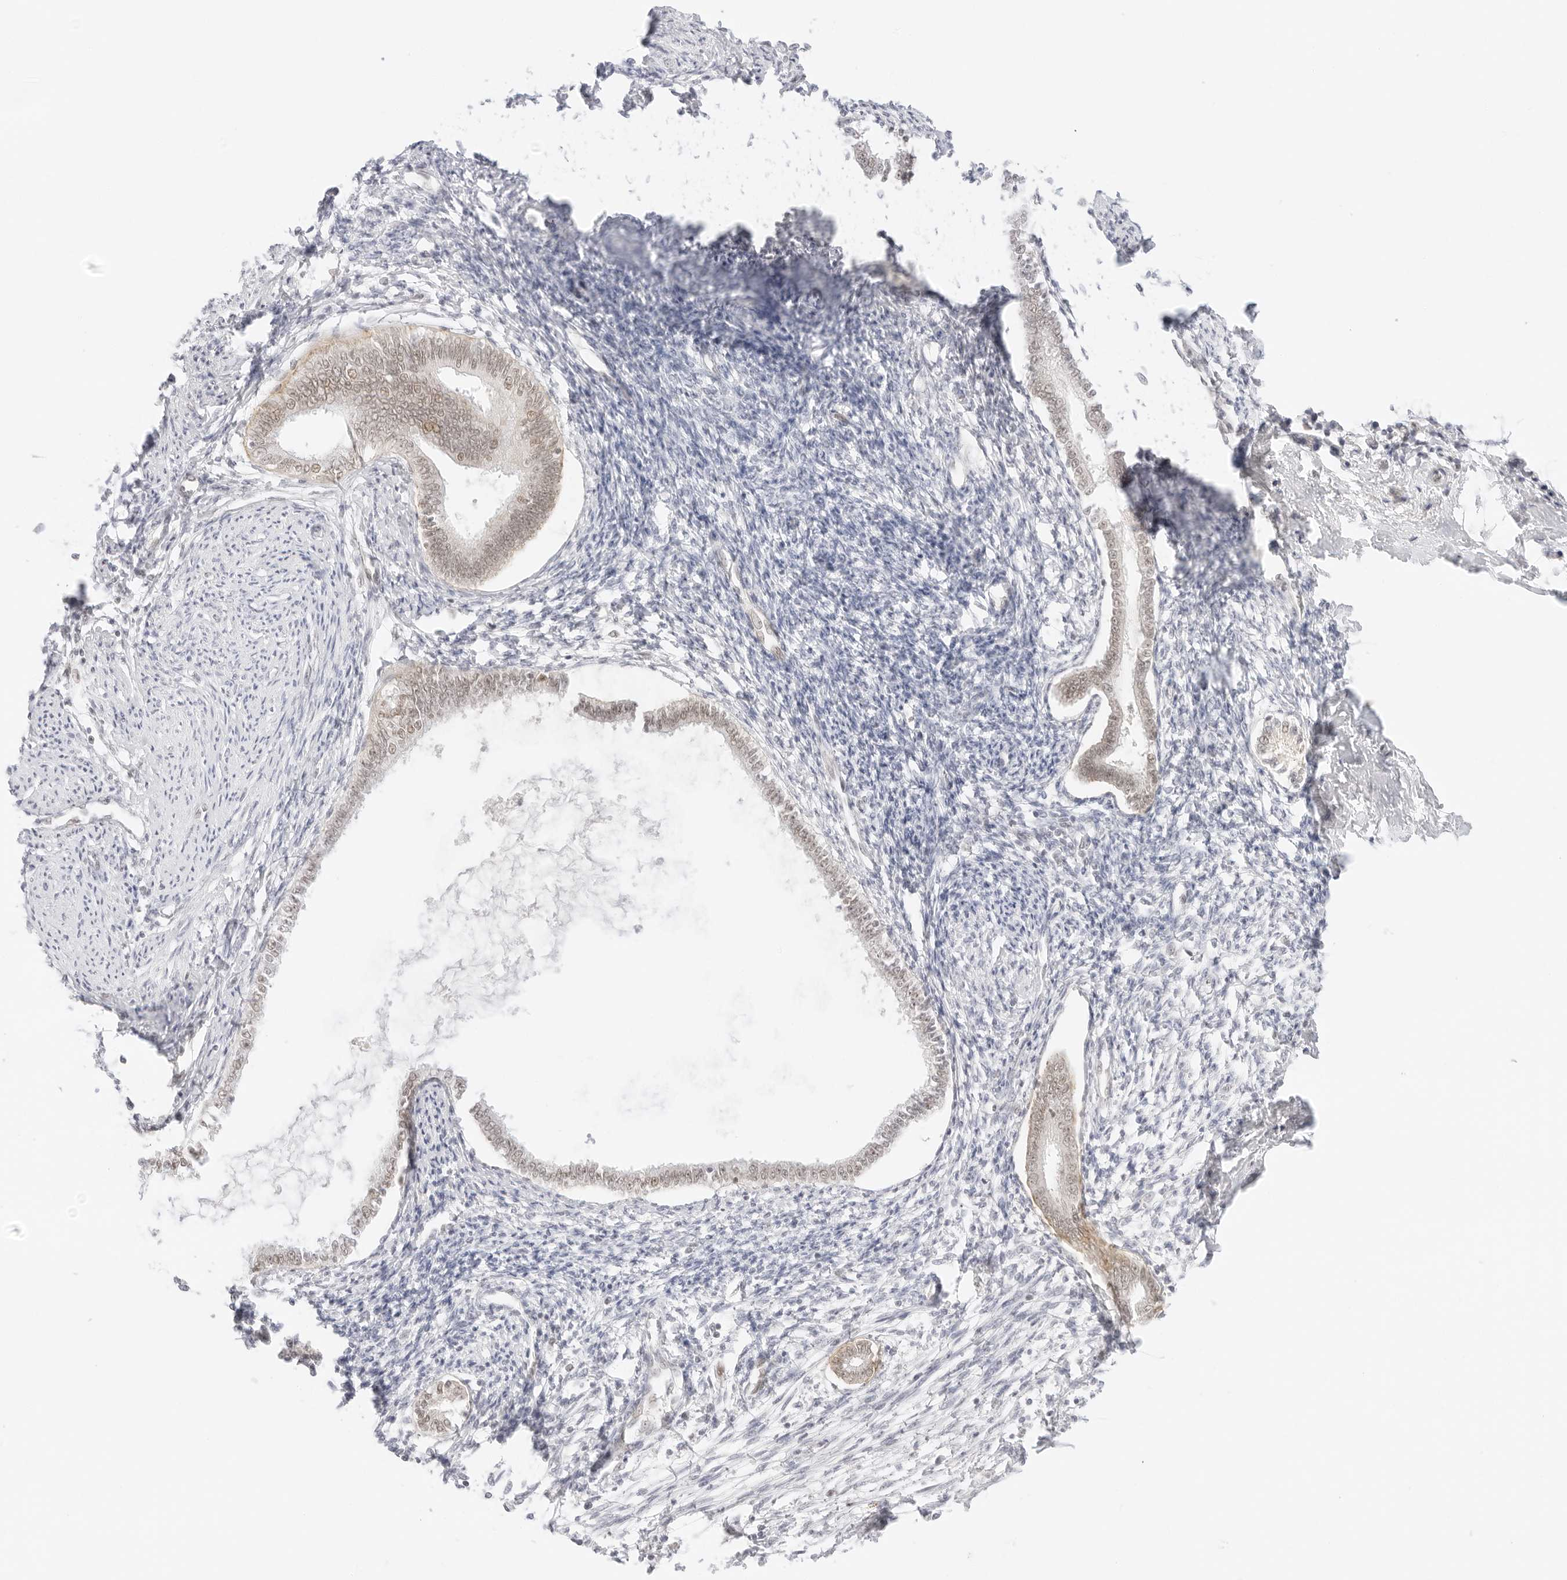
{"staining": {"intensity": "weak", "quantity": "<25%", "location": "cytoplasmic/membranous,nuclear"}, "tissue": "endometrium", "cell_type": "Cells in endometrial stroma", "image_type": "normal", "snomed": [{"axis": "morphology", "description": "Normal tissue, NOS"}, {"axis": "topography", "description": "Endometrium"}], "caption": "This is an immunohistochemistry (IHC) photomicrograph of normal endometrium. There is no positivity in cells in endometrial stroma.", "gene": "ITGA6", "patient": {"sex": "female", "age": 56}}